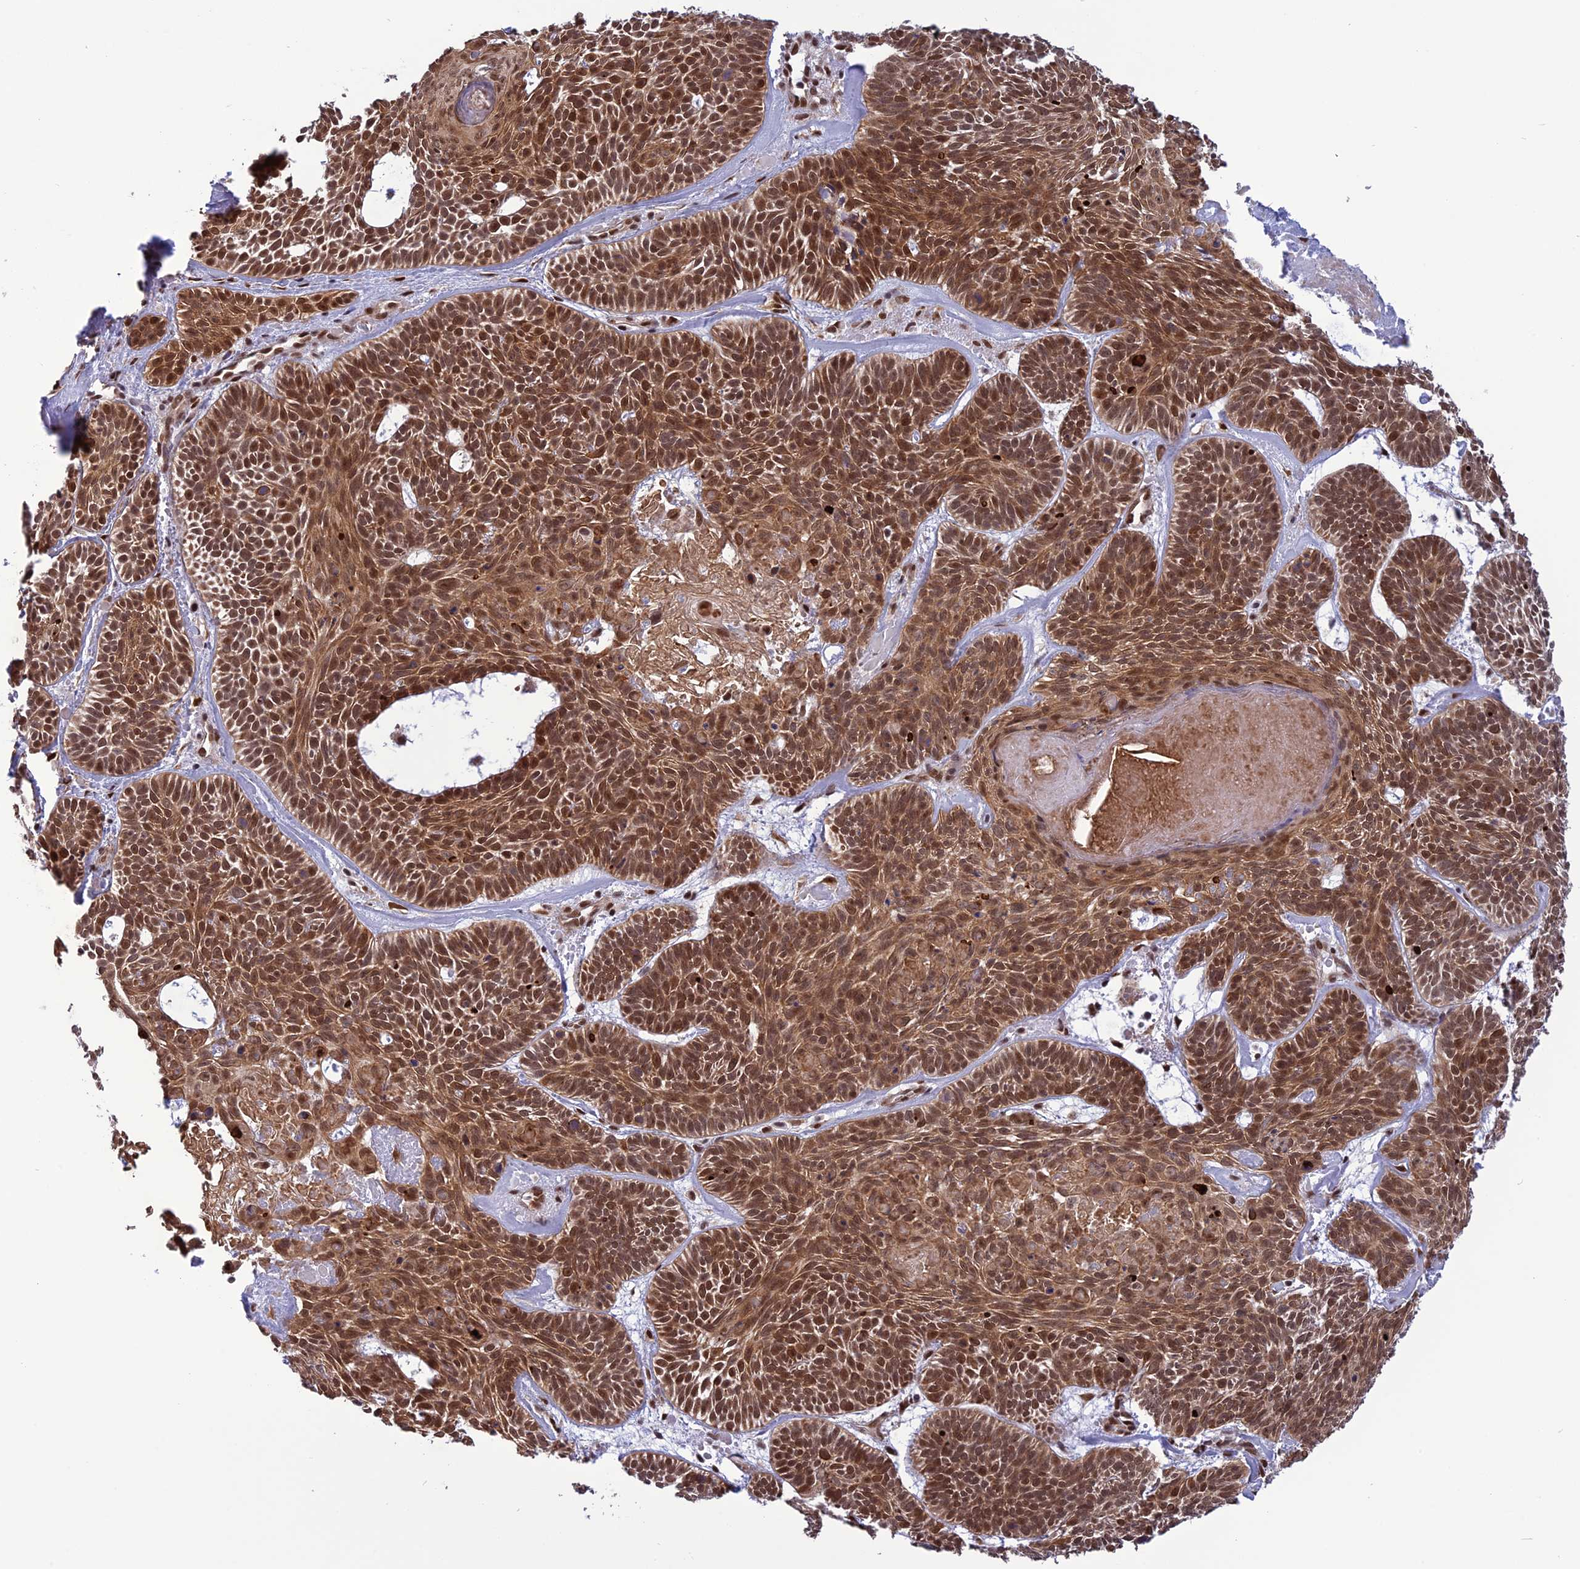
{"staining": {"intensity": "strong", "quantity": ">75%", "location": "cytoplasmic/membranous,nuclear"}, "tissue": "skin cancer", "cell_type": "Tumor cells", "image_type": "cancer", "snomed": [{"axis": "morphology", "description": "Basal cell carcinoma"}, {"axis": "topography", "description": "Skin"}], "caption": "Brown immunohistochemical staining in human skin cancer exhibits strong cytoplasmic/membranous and nuclear positivity in about >75% of tumor cells.", "gene": "RTRAF", "patient": {"sex": "male", "age": 85}}